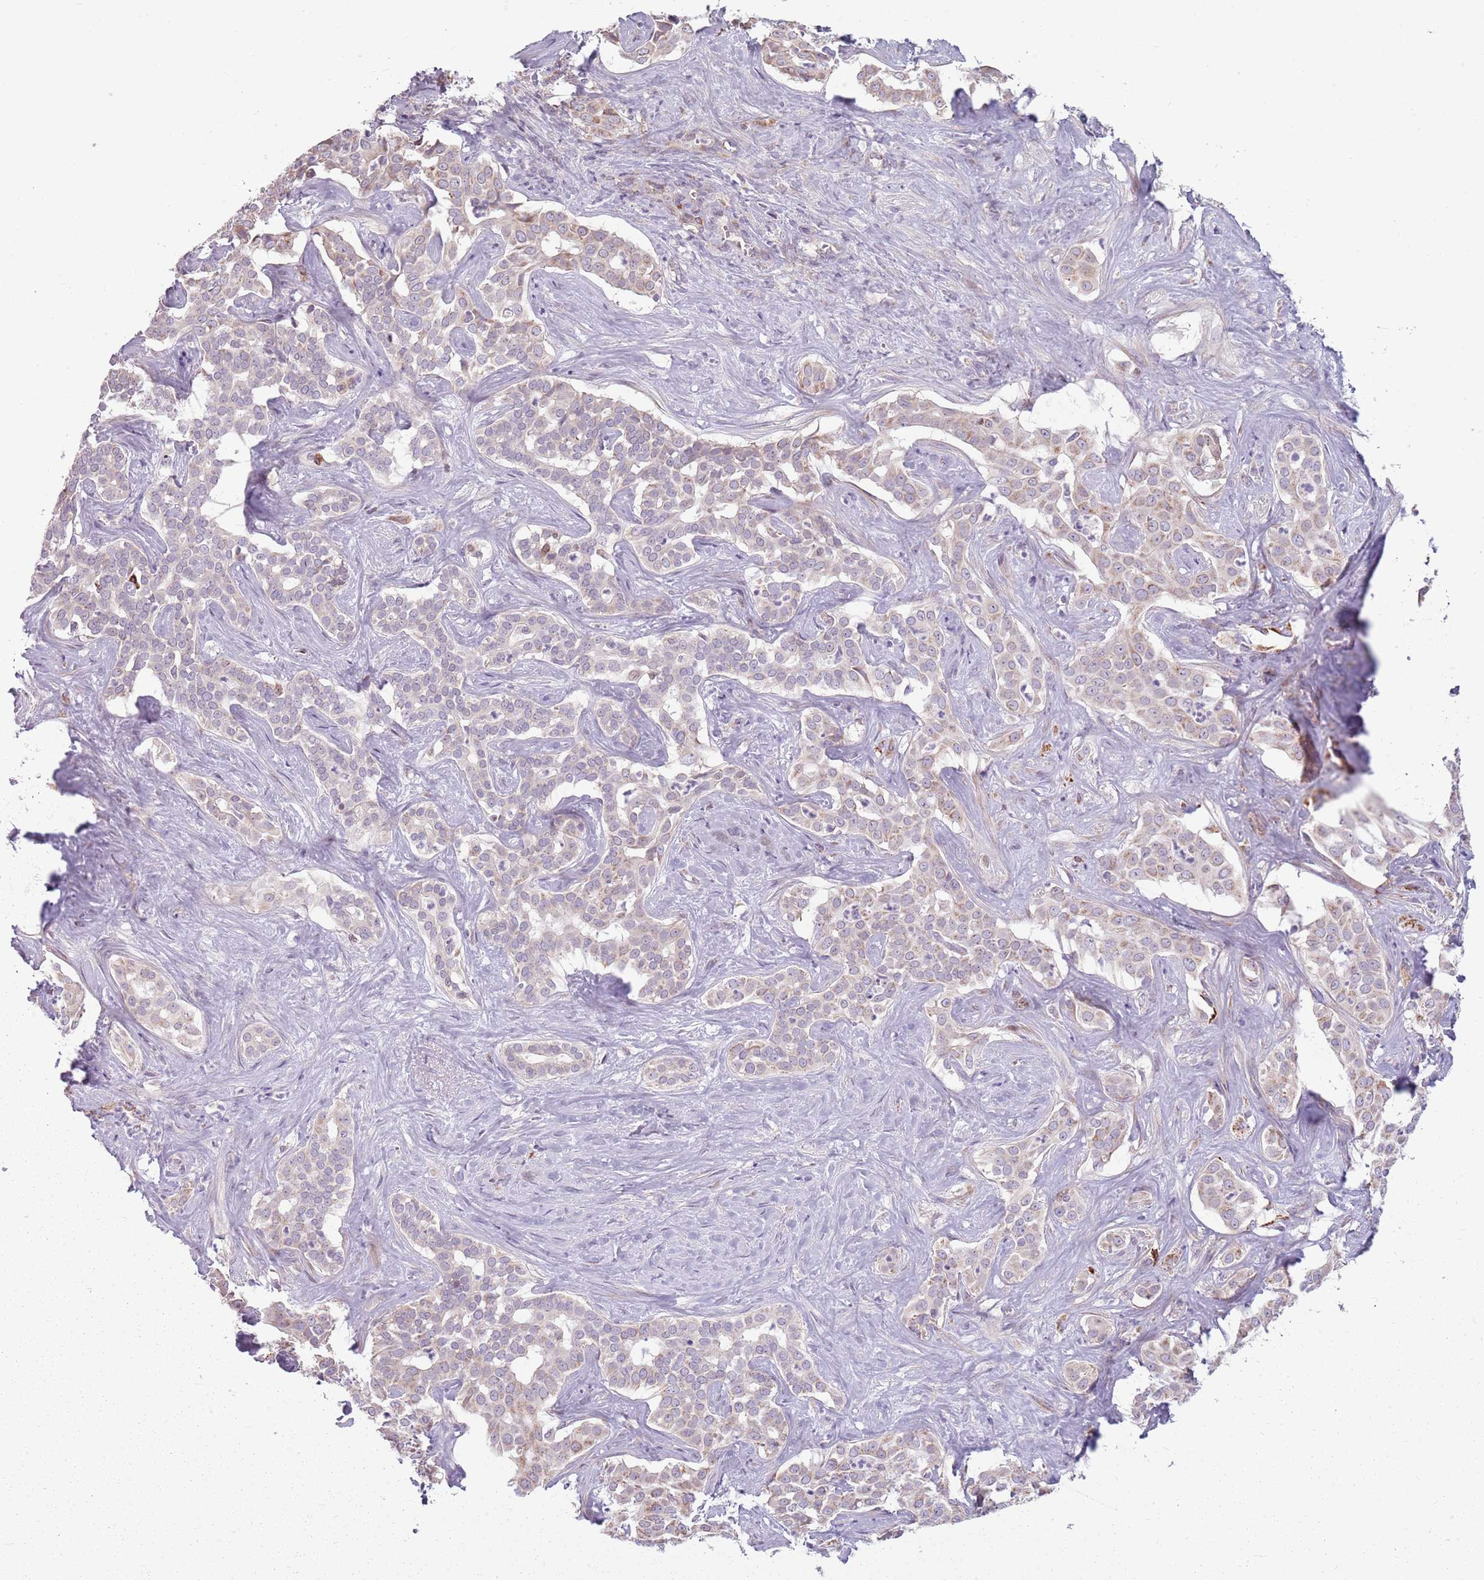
{"staining": {"intensity": "moderate", "quantity": "<25%", "location": "cytoplasmic/membranous"}, "tissue": "liver cancer", "cell_type": "Tumor cells", "image_type": "cancer", "snomed": [{"axis": "morphology", "description": "Cholangiocarcinoma"}, {"axis": "topography", "description": "Liver"}], "caption": "A low amount of moderate cytoplasmic/membranous expression is present in approximately <25% of tumor cells in cholangiocarcinoma (liver) tissue.", "gene": "ZNF530", "patient": {"sex": "male", "age": 67}}